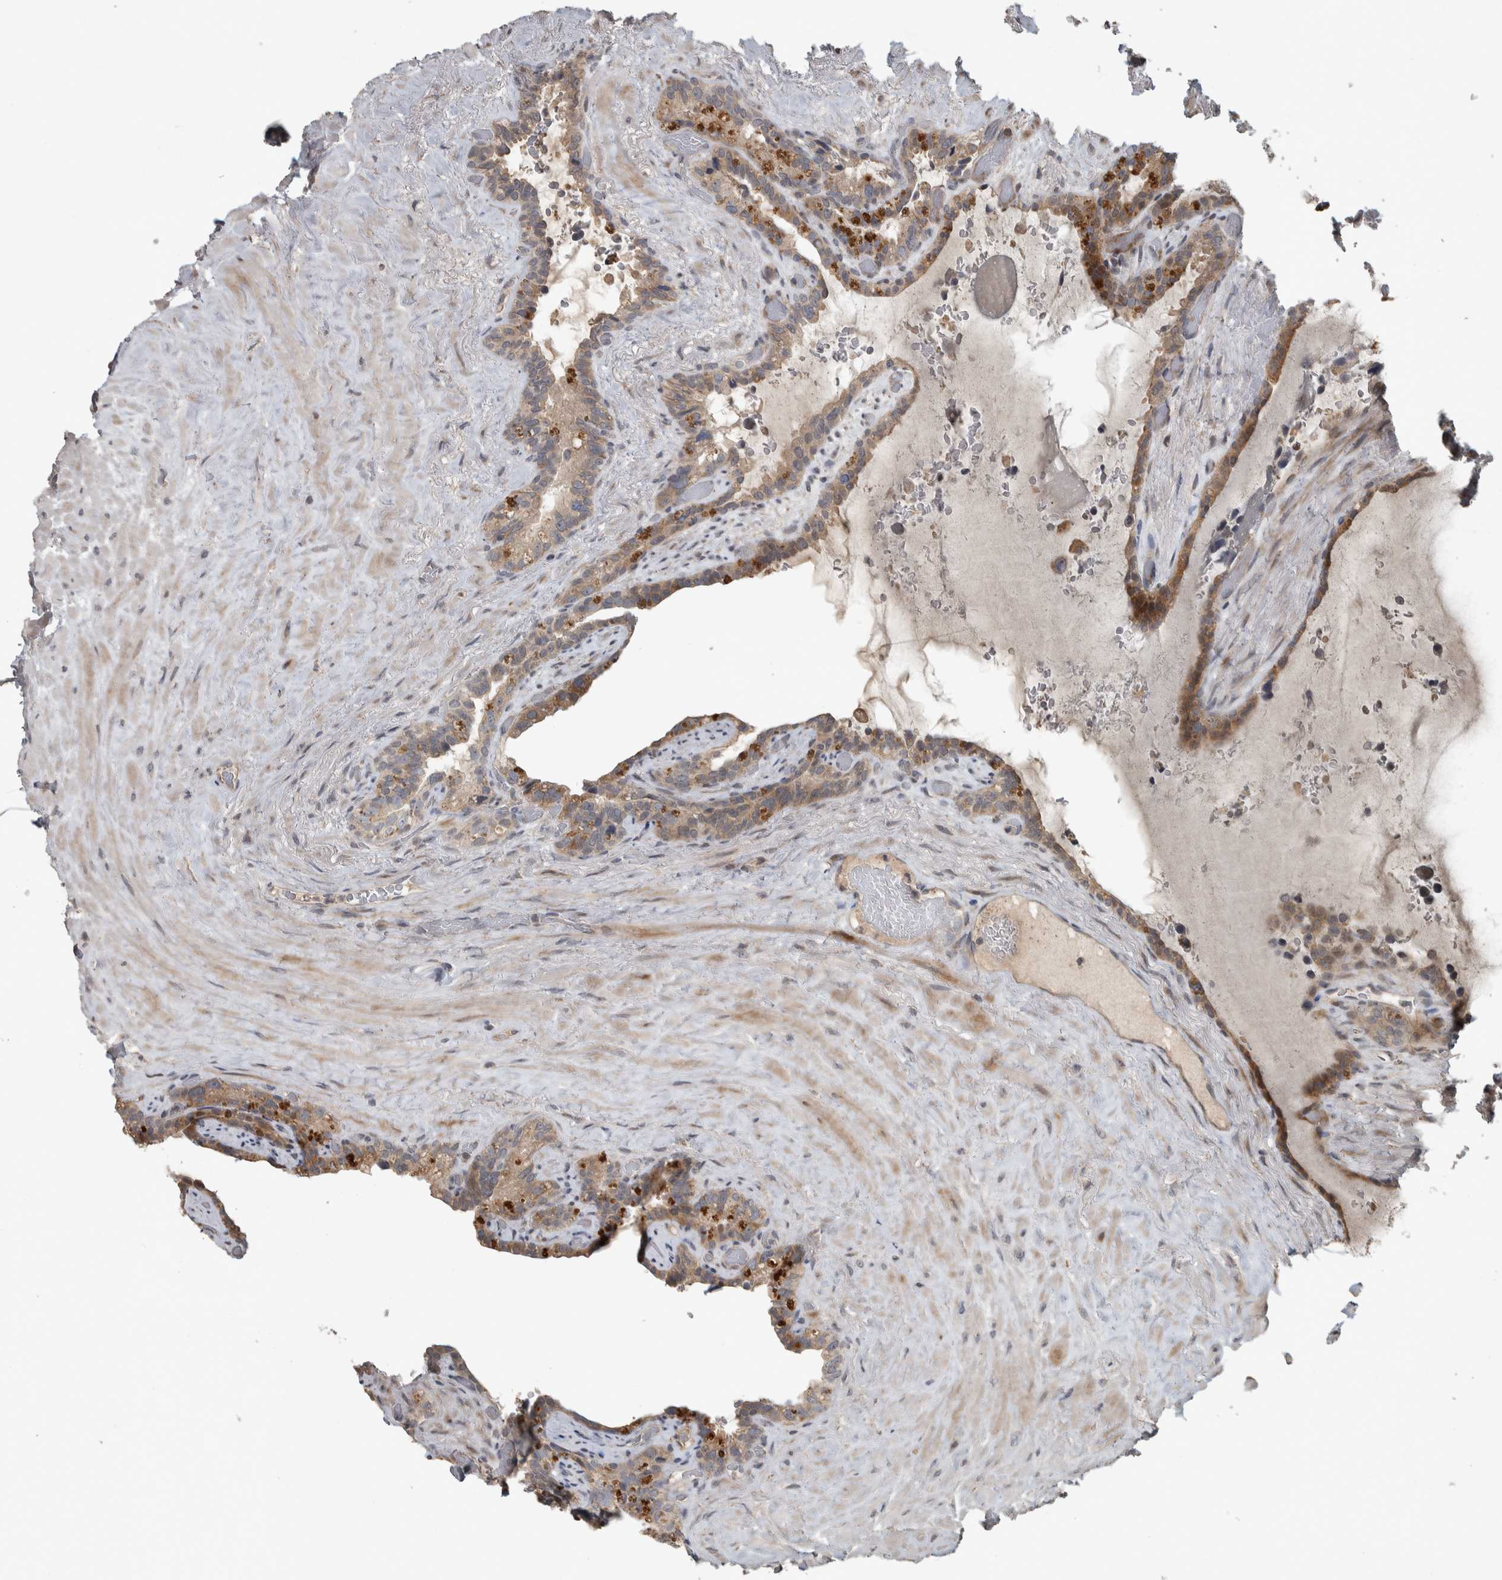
{"staining": {"intensity": "moderate", "quantity": "25%-75%", "location": "cytoplasmic/membranous"}, "tissue": "seminal vesicle", "cell_type": "Glandular cells", "image_type": "normal", "snomed": [{"axis": "morphology", "description": "Normal tissue, NOS"}, {"axis": "topography", "description": "Seminal veicle"}], "caption": "A brown stain labels moderate cytoplasmic/membranous expression of a protein in glandular cells of normal seminal vesicle.", "gene": "ERAL1", "patient": {"sex": "male", "age": 80}}